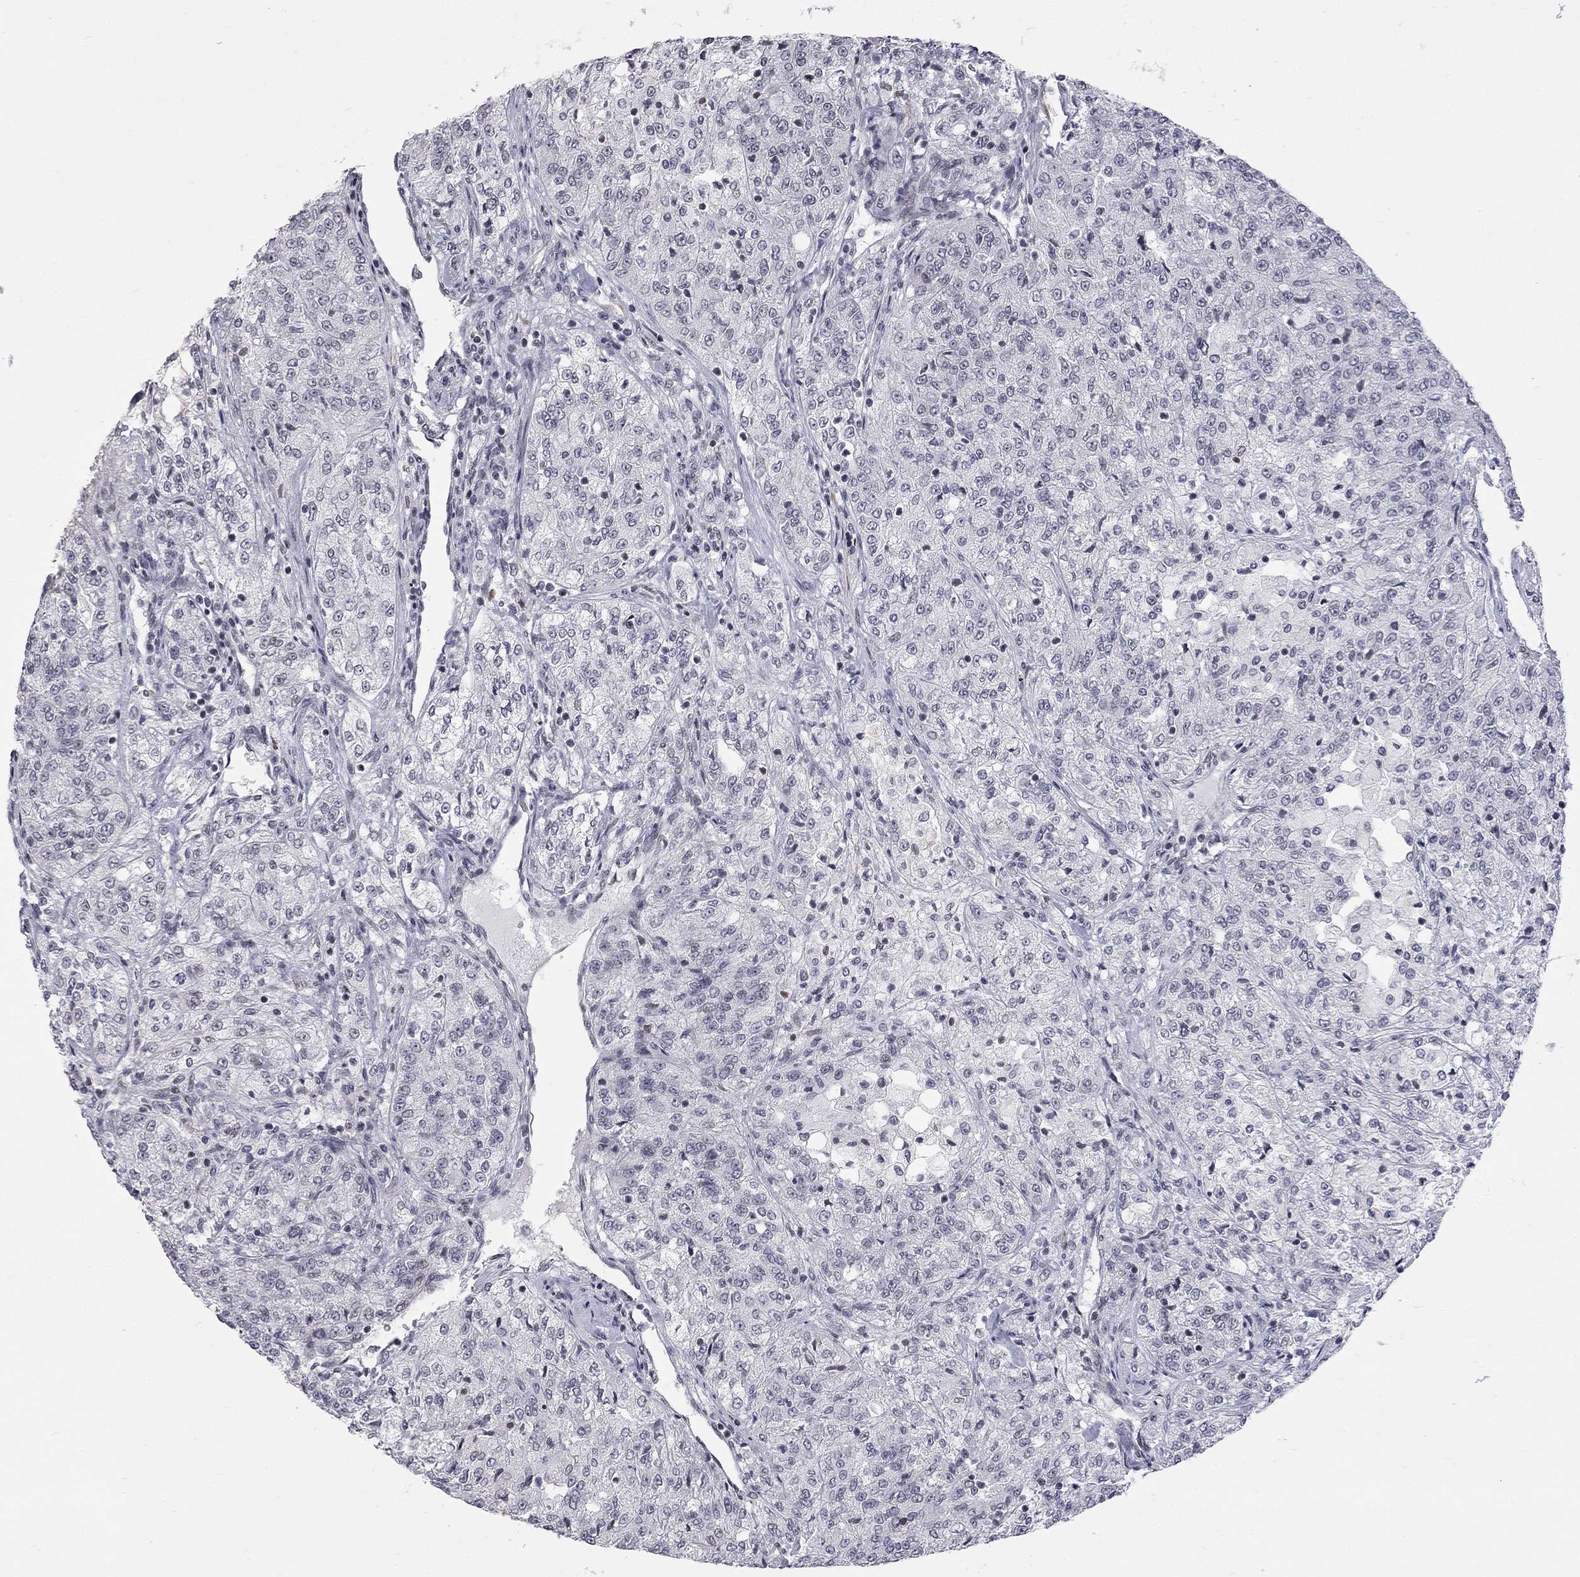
{"staining": {"intensity": "negative", "quantity": "none", "location": "none"}, "tissue": "renal cancer", "cell_type": "Tumor cells", "image_type": "cancer", "snomed": [{"axis": "morphology", "description": "Adenocarcinoma, NOS"}, {"axis": "topography", "description": "Kidney"}], "caption": "Renal cancer (adenocarcinoma) was stained to show a protein in brown. There is no significant staining in tumor cells. (Immunohistochemistry, brightfield microscopy, high magnification).", "gene": "MTNR1B", "patient": {"sex": "female", "age": 63}}